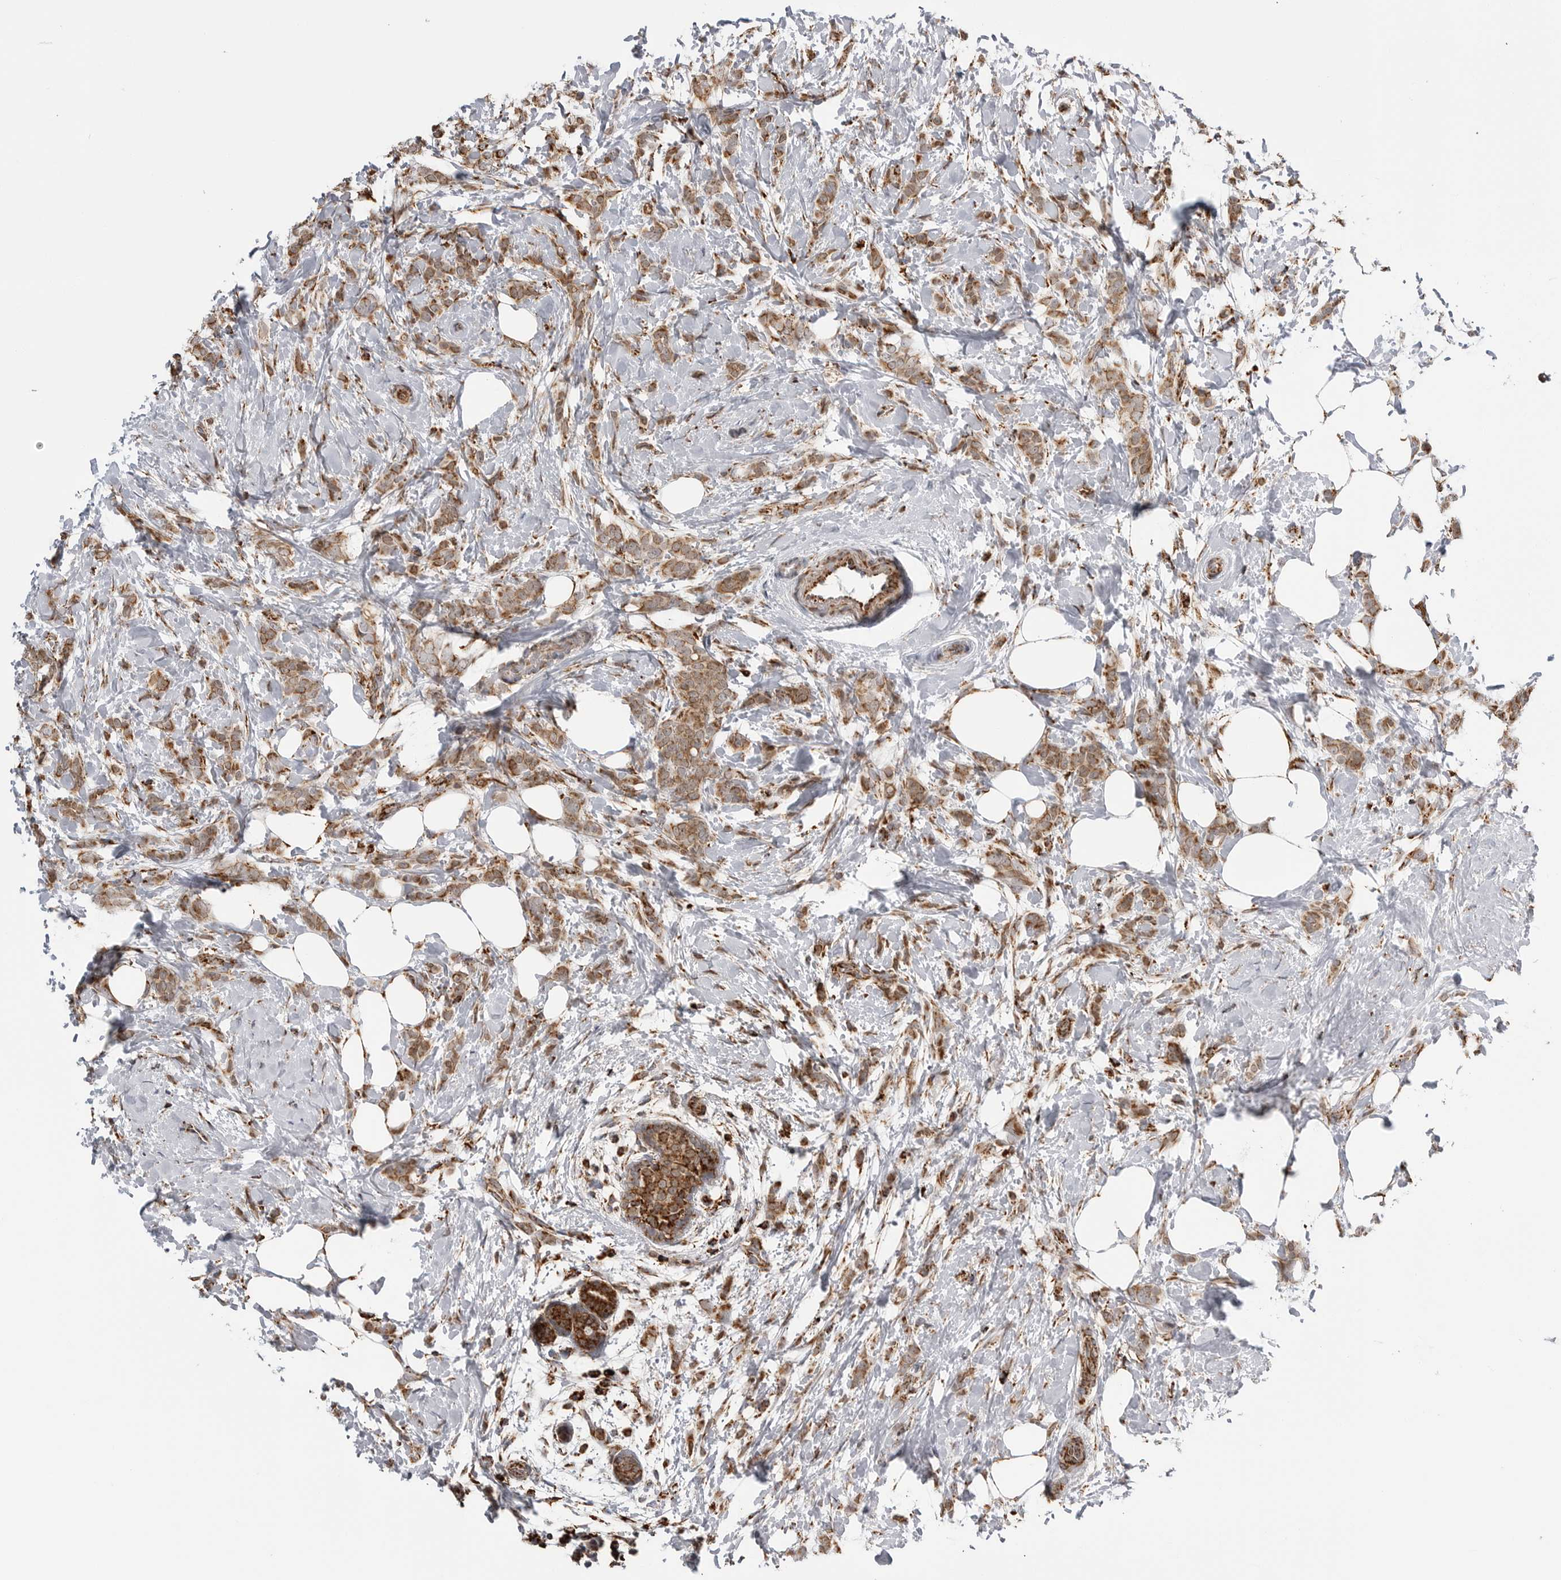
{"staining": {"intensity": "moderate", "quantity": ">75%", "location": "cytoplasmic/membranous"}, "tissue": "breast cancer", "cell_type": "Tumor cells", "image_type": "cancer", "snomed": [{"axis": "morphology", "description": "Lobular carcinoma, in situ"}, {"axis": "morphology", "description": "Lobular carcinoma"}, {"axis": "topography", "description": "Breast"}], "caption": "Moderate cytoplasmic/membranous expression for a protein is identified in about >75% of tumor cells of lobular carcinoma (breast) using immunohistochemistry (IHC).", "gene": "COX5A", "patient": {"sex": "female", "age": 41}}